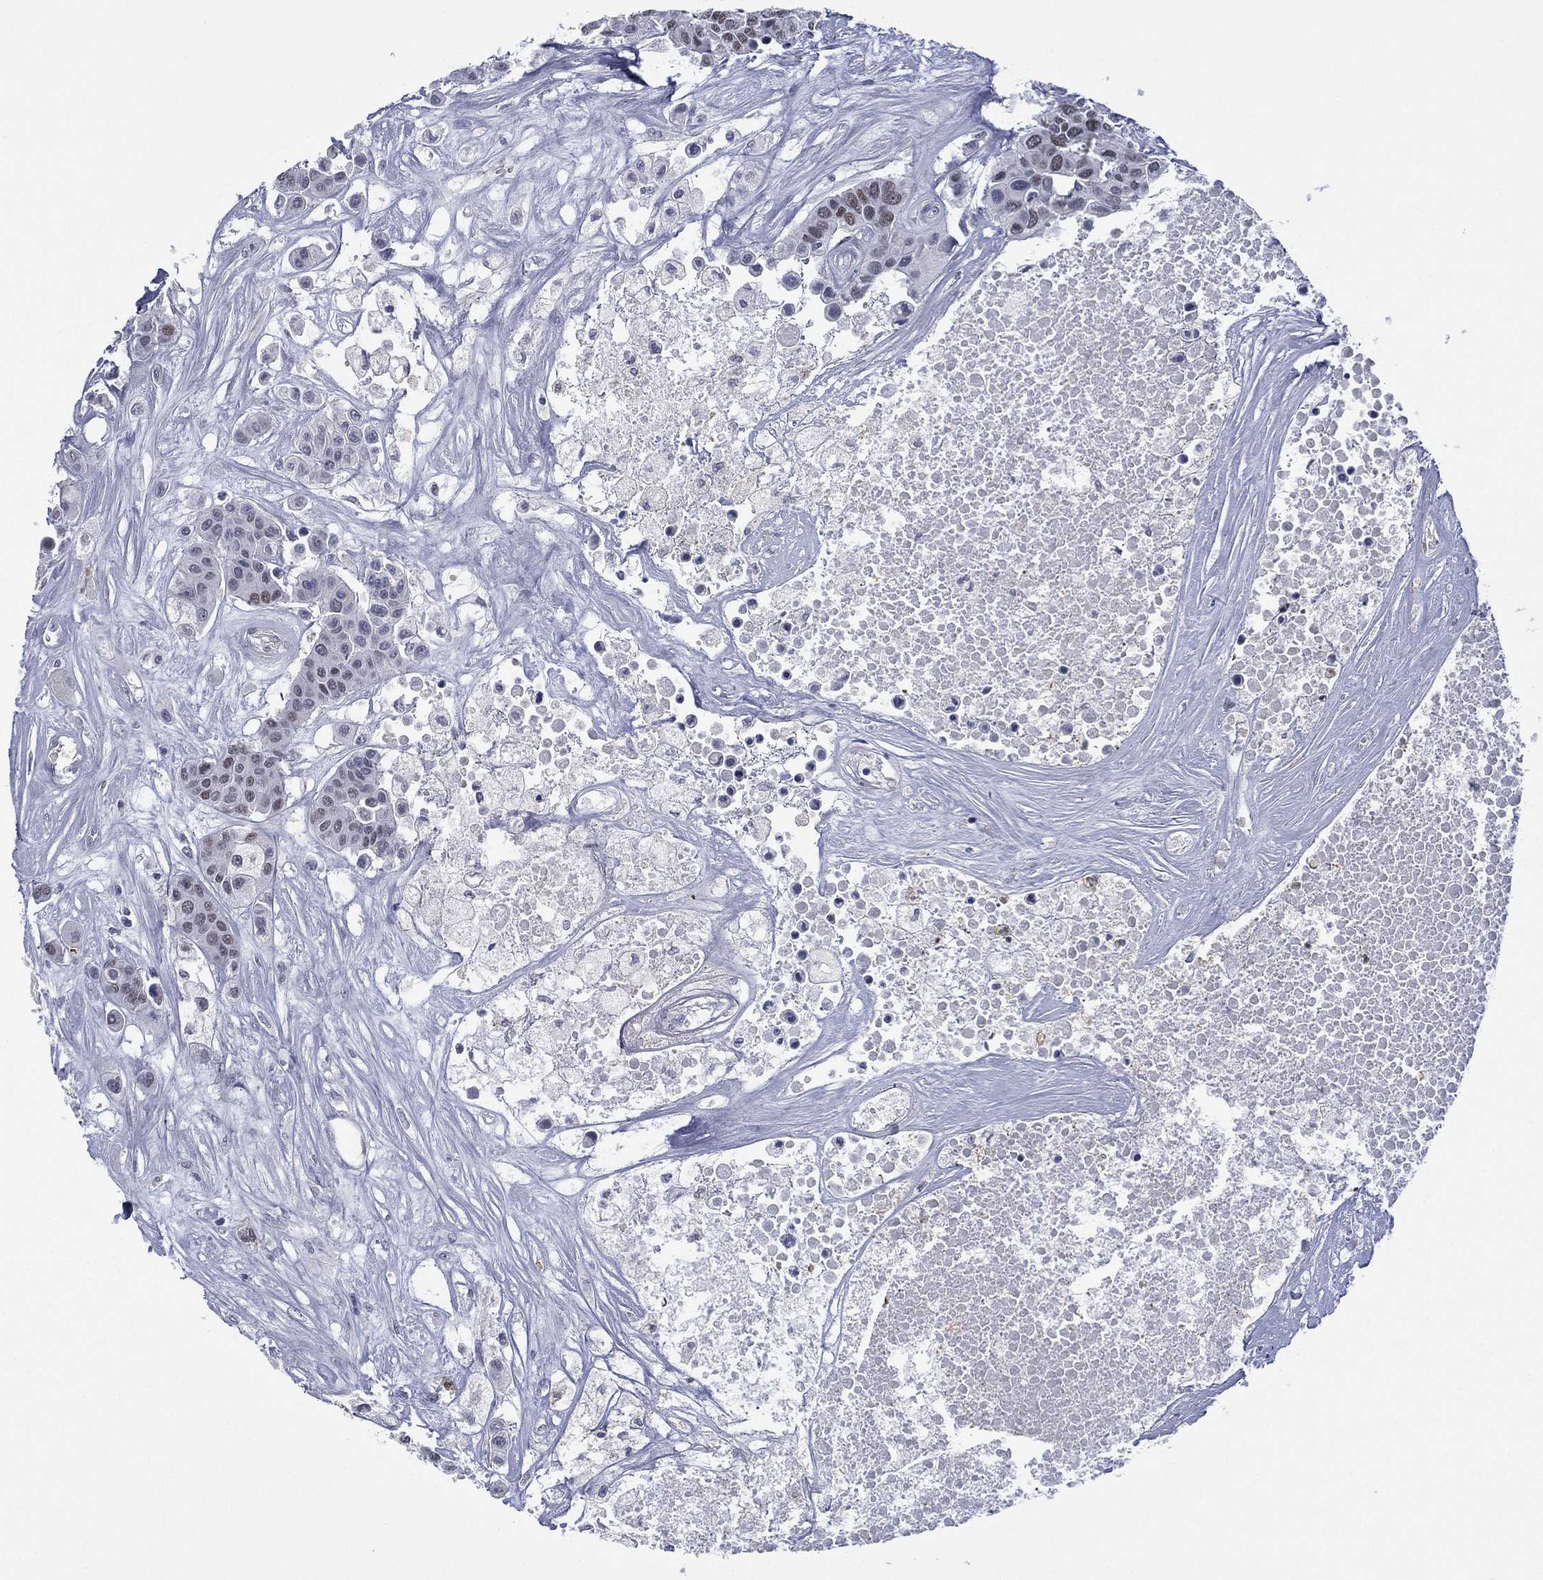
{"staining": {"intensity": "negative", "quantity": "none", "location": "none"}, "tissue": "carcinoid", "cell_type": "Tumor cells", "image_type": "cancer", "snomed": [{"axis": "morphology", "description": "Carcinoid, malignant, NOS"}, {"axis": "topography", "description": "Colon"}], "caption": "There is no significant positivity in tumor cells of carcinoid.", "gene": "ZNF711", "patient": {"sex": "male", "age": 81}}